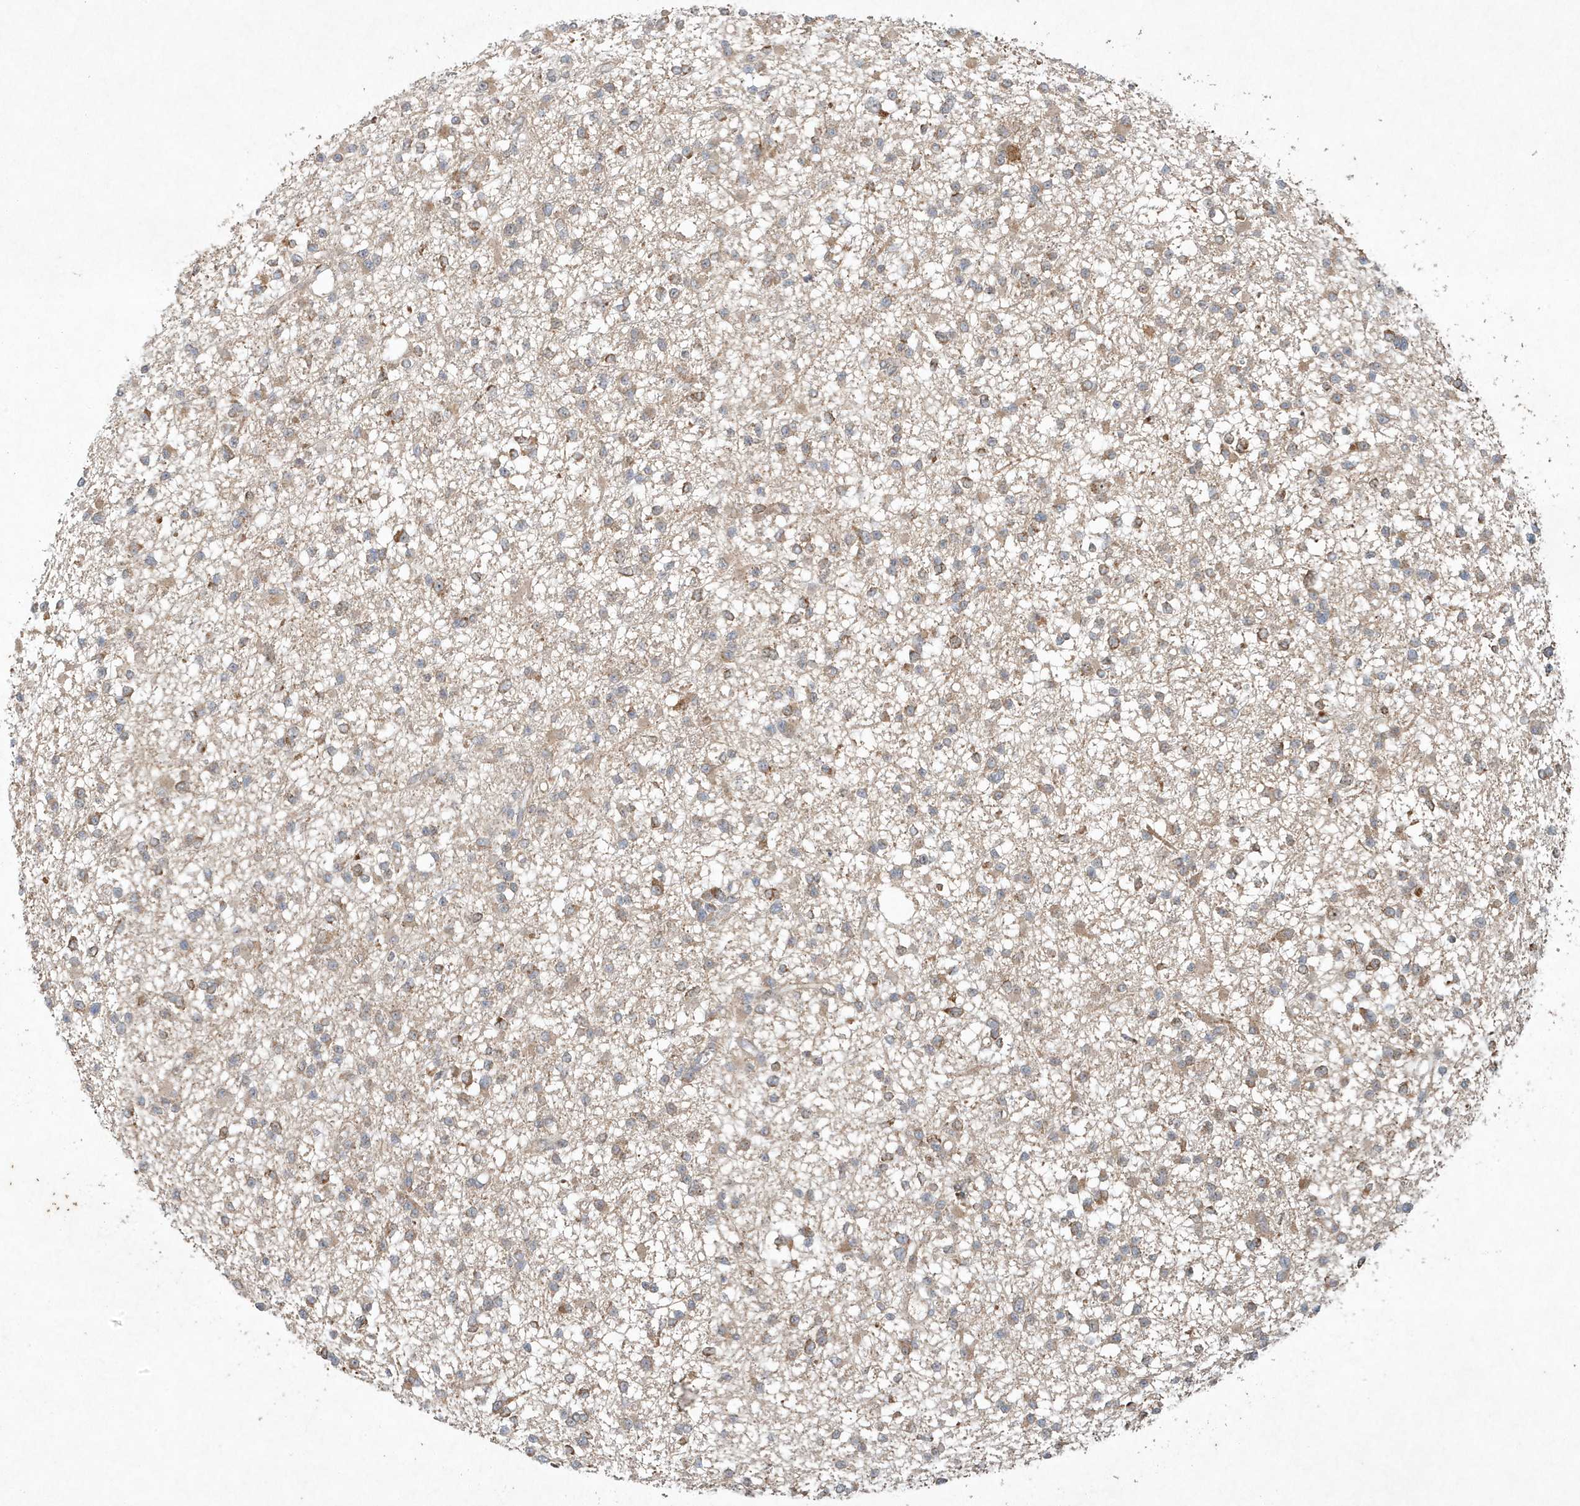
{"staining": {"intensity": "moderate", "quantity": "25%-75%", "location": "cytoplasmic/membranous"}, "tissue": "glioma", "cell_type": "Tumor cells", "image_type": "cancer", "snomed": [{"axis": "morphology", "description": "Glioma, malignant, Low grade"}, {"axis": "topography", "description": "Brain"}], "caption": "A photomicrograph showing moderate cytoplasmic/membranous positivity in about 25%-75% of tumor cells in glioma, as visualized by brown immunohistochemical staining.", "gene": "ABCB9", "patient": {"sex": "female", "age": 22}}